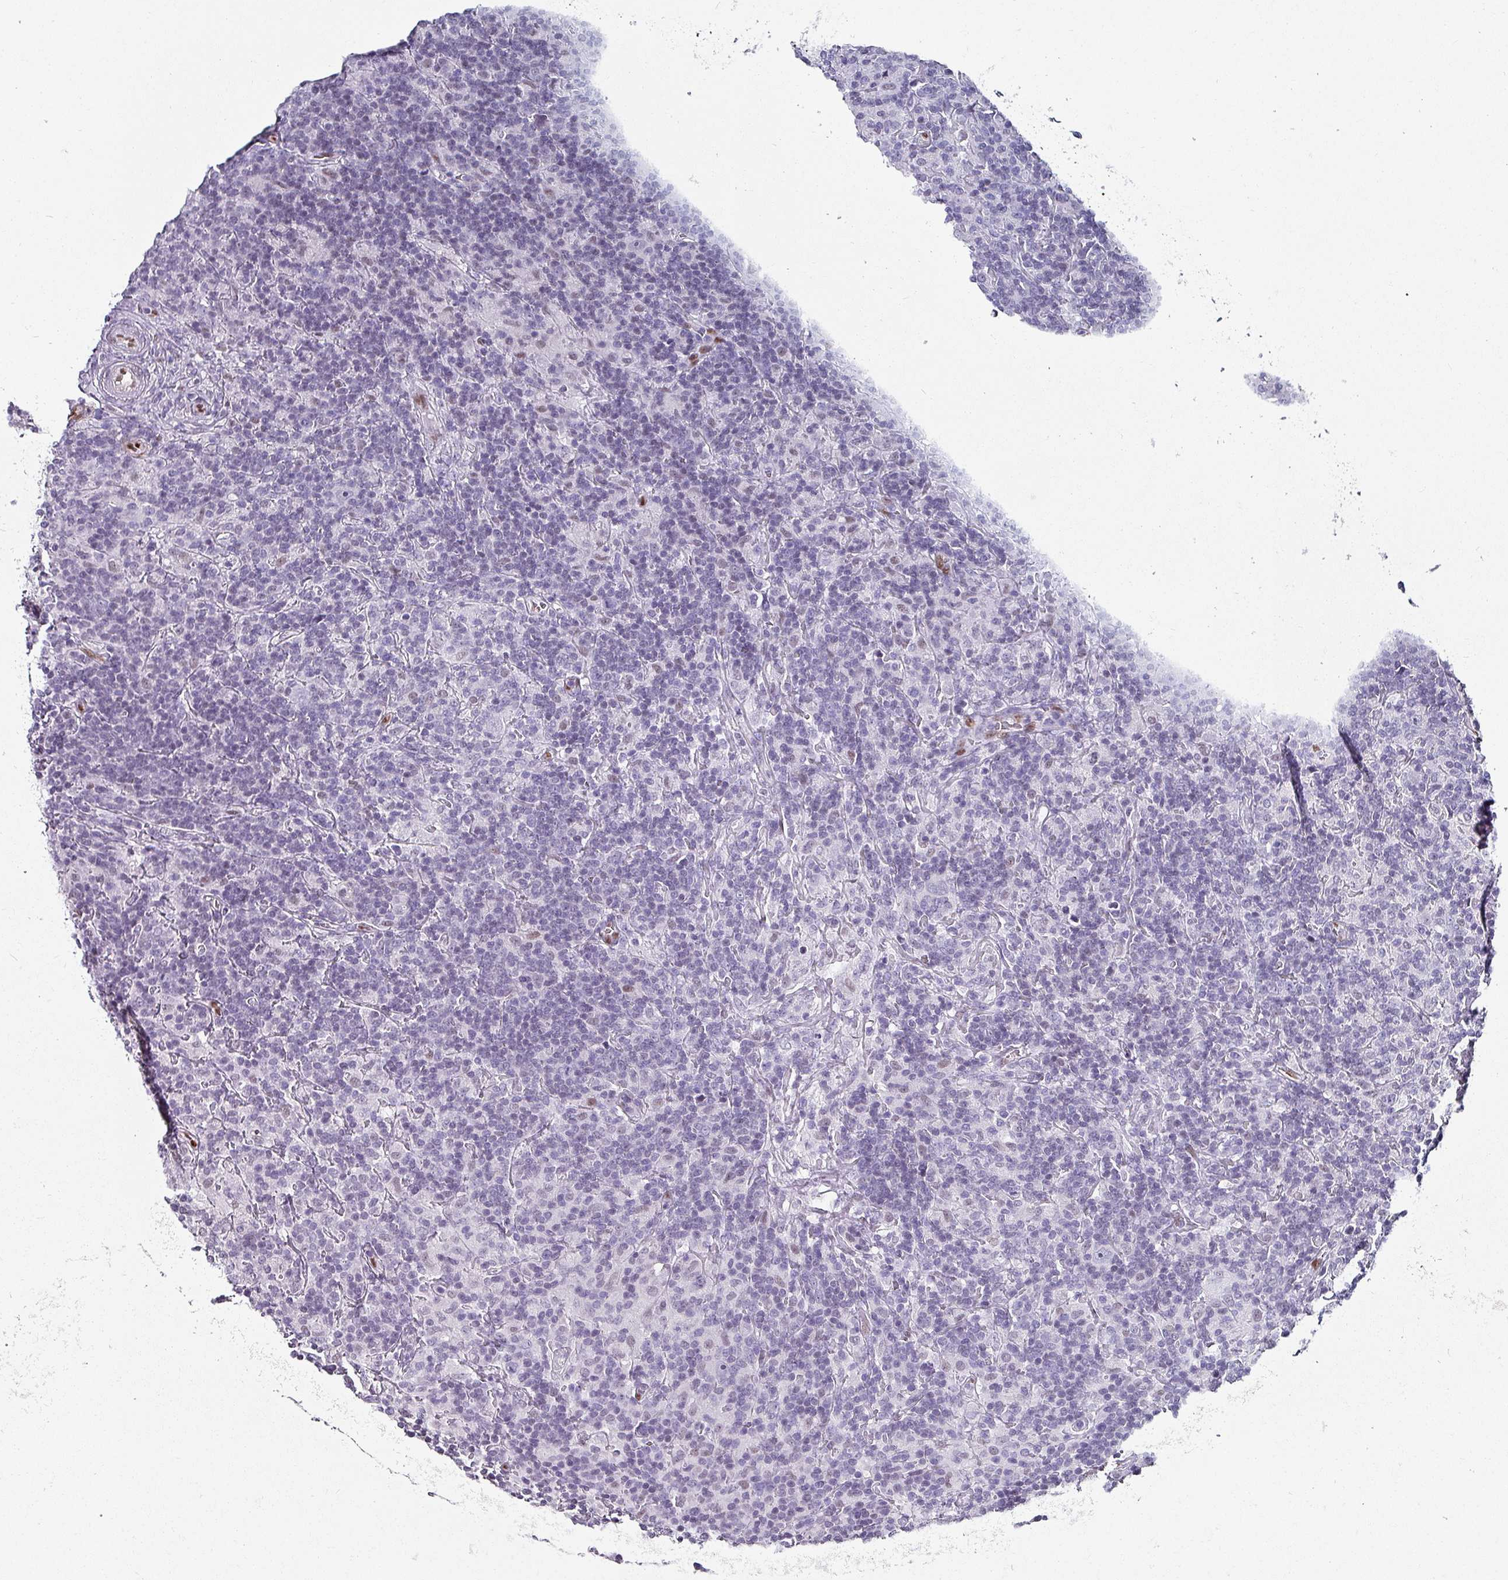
{"staining": {"intensity": "negative", "quantity": "none", "location": "none"}, "tissue": "lymphoma", "cell_type": "Tumor cells", "image_type": "cancer", "snomed": [{"axis": "morphology", "description": "Hodgkin's disease, NOS"}, {"axis": "topography", "description": "Lymph node"}], "caption": "A photomicrograph of Hodgkin's disease stained for a protein reveals no brown staining in tumor cells. (DAB (3,3'-diaminobenzidine) immunohistochemistry (IHC) visualized using brightfield microscopy, high magnification).", "gene": "ZNF816-ZNF321P", "patient": {"sex": "male", "age": 70}}